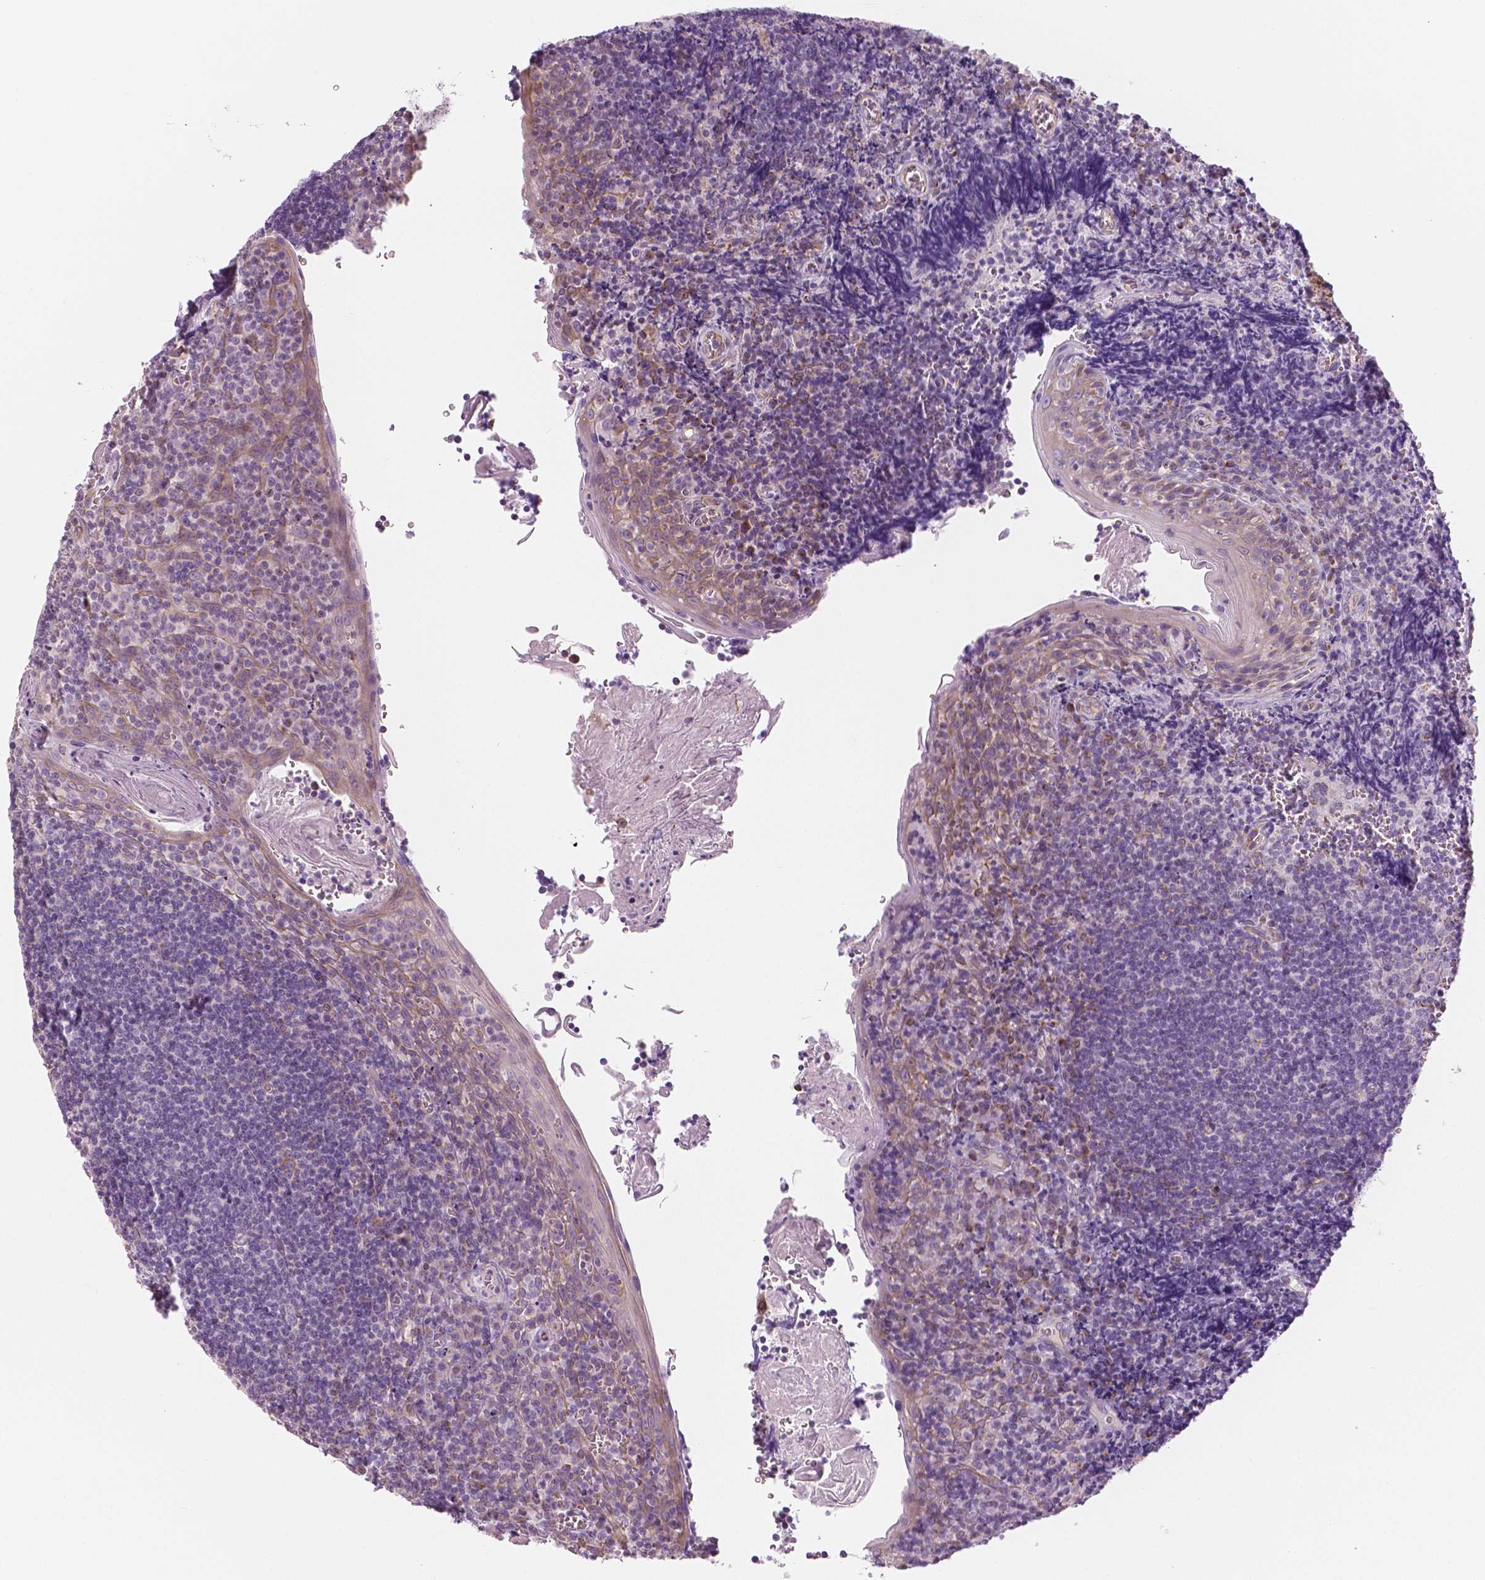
{"staining": {"intensity": "negative", "quantity": "none", "location": "none"}, "tissue": "tonsil", "cell_type": "Germinal center cells", "image_type": "normal", "snomed": [{"axis": "morphology", "description": "Normal tissue, NOS"}, {"axis": "morphology", "description": "Inflammation, NOS"}, {"axis": "topography", "description": "Tonsil"}], "caption": "Immunohistochemistry of normal tonsil exhibits no expression in germinal center cells.", "gene": "SLC24A1", "patient": {"sex": "female", "age": 31}}